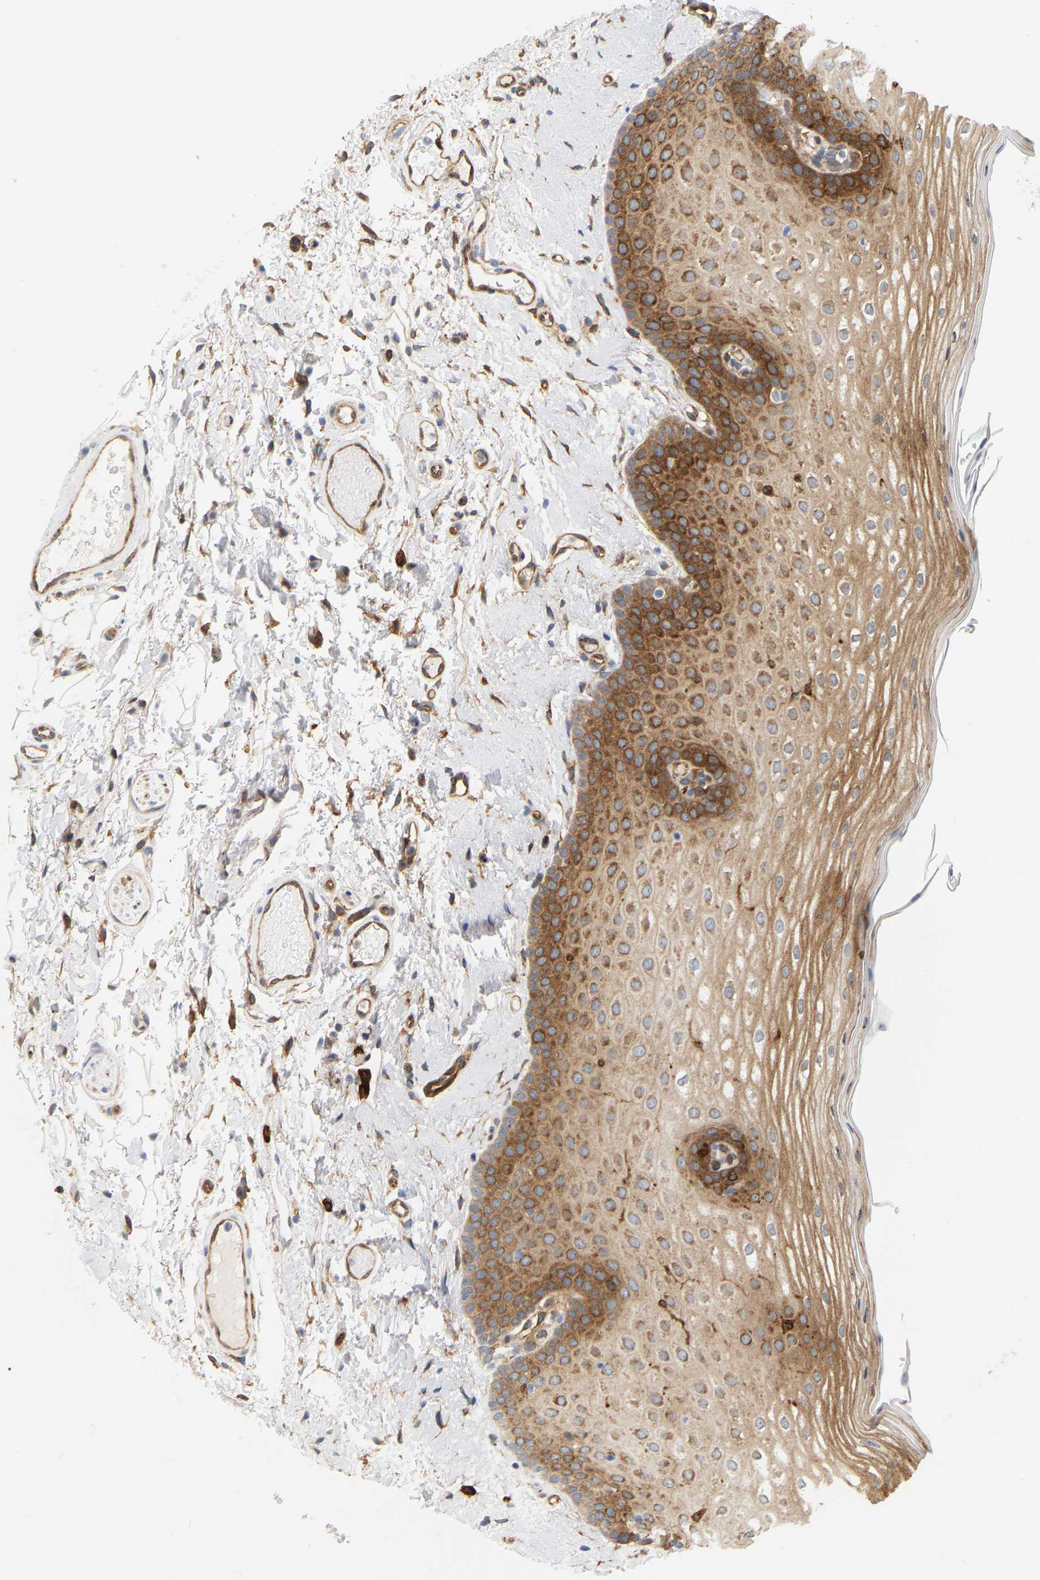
{"staining": {"intensity": "moderate", "quantity": ">75%", "location": "cytoplasmic/membranous"}, "tissue": "oral mucosa", "cell_type": "Squamous epithelial cells", "image_type": "normal", "snomed": [{"axis": "morphology", "description": "Normal tissue, NOS"}, {"axis": "topography", "description": "Skin"}, {"axis": "topography", "description": "Oral tissue"}], "caption": "A photomicrograph showing moderate cytoplasmic/membranous expression in approximately >75% of squamous epithelial cells in unremarkable oral mucosa, as visualized by brown immunohistochemical staining.", "gene": "RAPH1", "patient": {"sex": "male", "age": 84}}